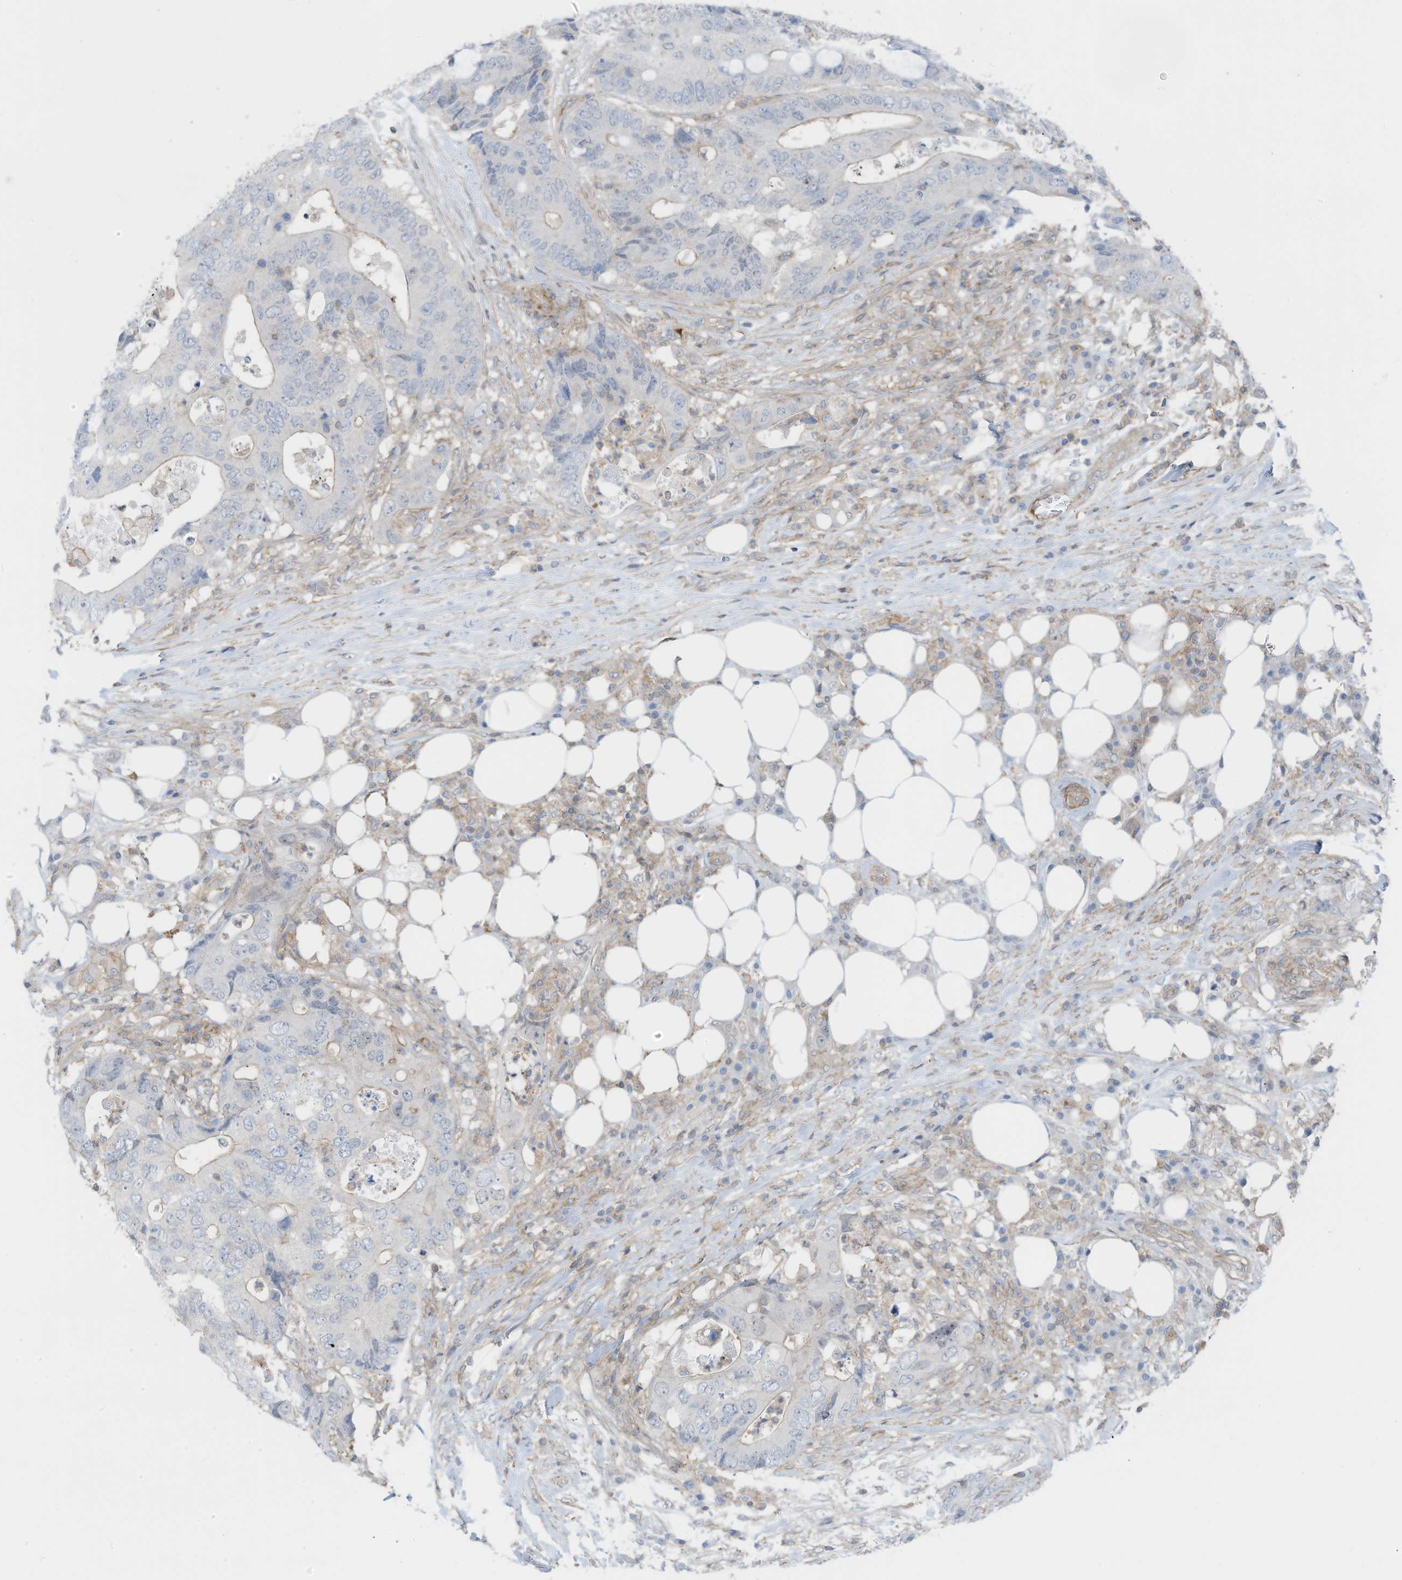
{"staining": {"intensity": "weak", "quantity": "<25%", "location": "cytoplasmic/membranous"}, "tissue": "colorectal cancer", "cell_type": "Tumor cells", "image_type": "cancer", "snomed": [{"axis": "morphology", "description": "Adenocarcinoma, NOS"}, {"axis": "topography", "description": "Colon"}], "caption": "This is an immunohistochemistry image of human colorectal adenocarcinoma. There is no expression in tumor cells.", "gene": "ZNF846", "patient": {"sex": "male", "age": 71}}